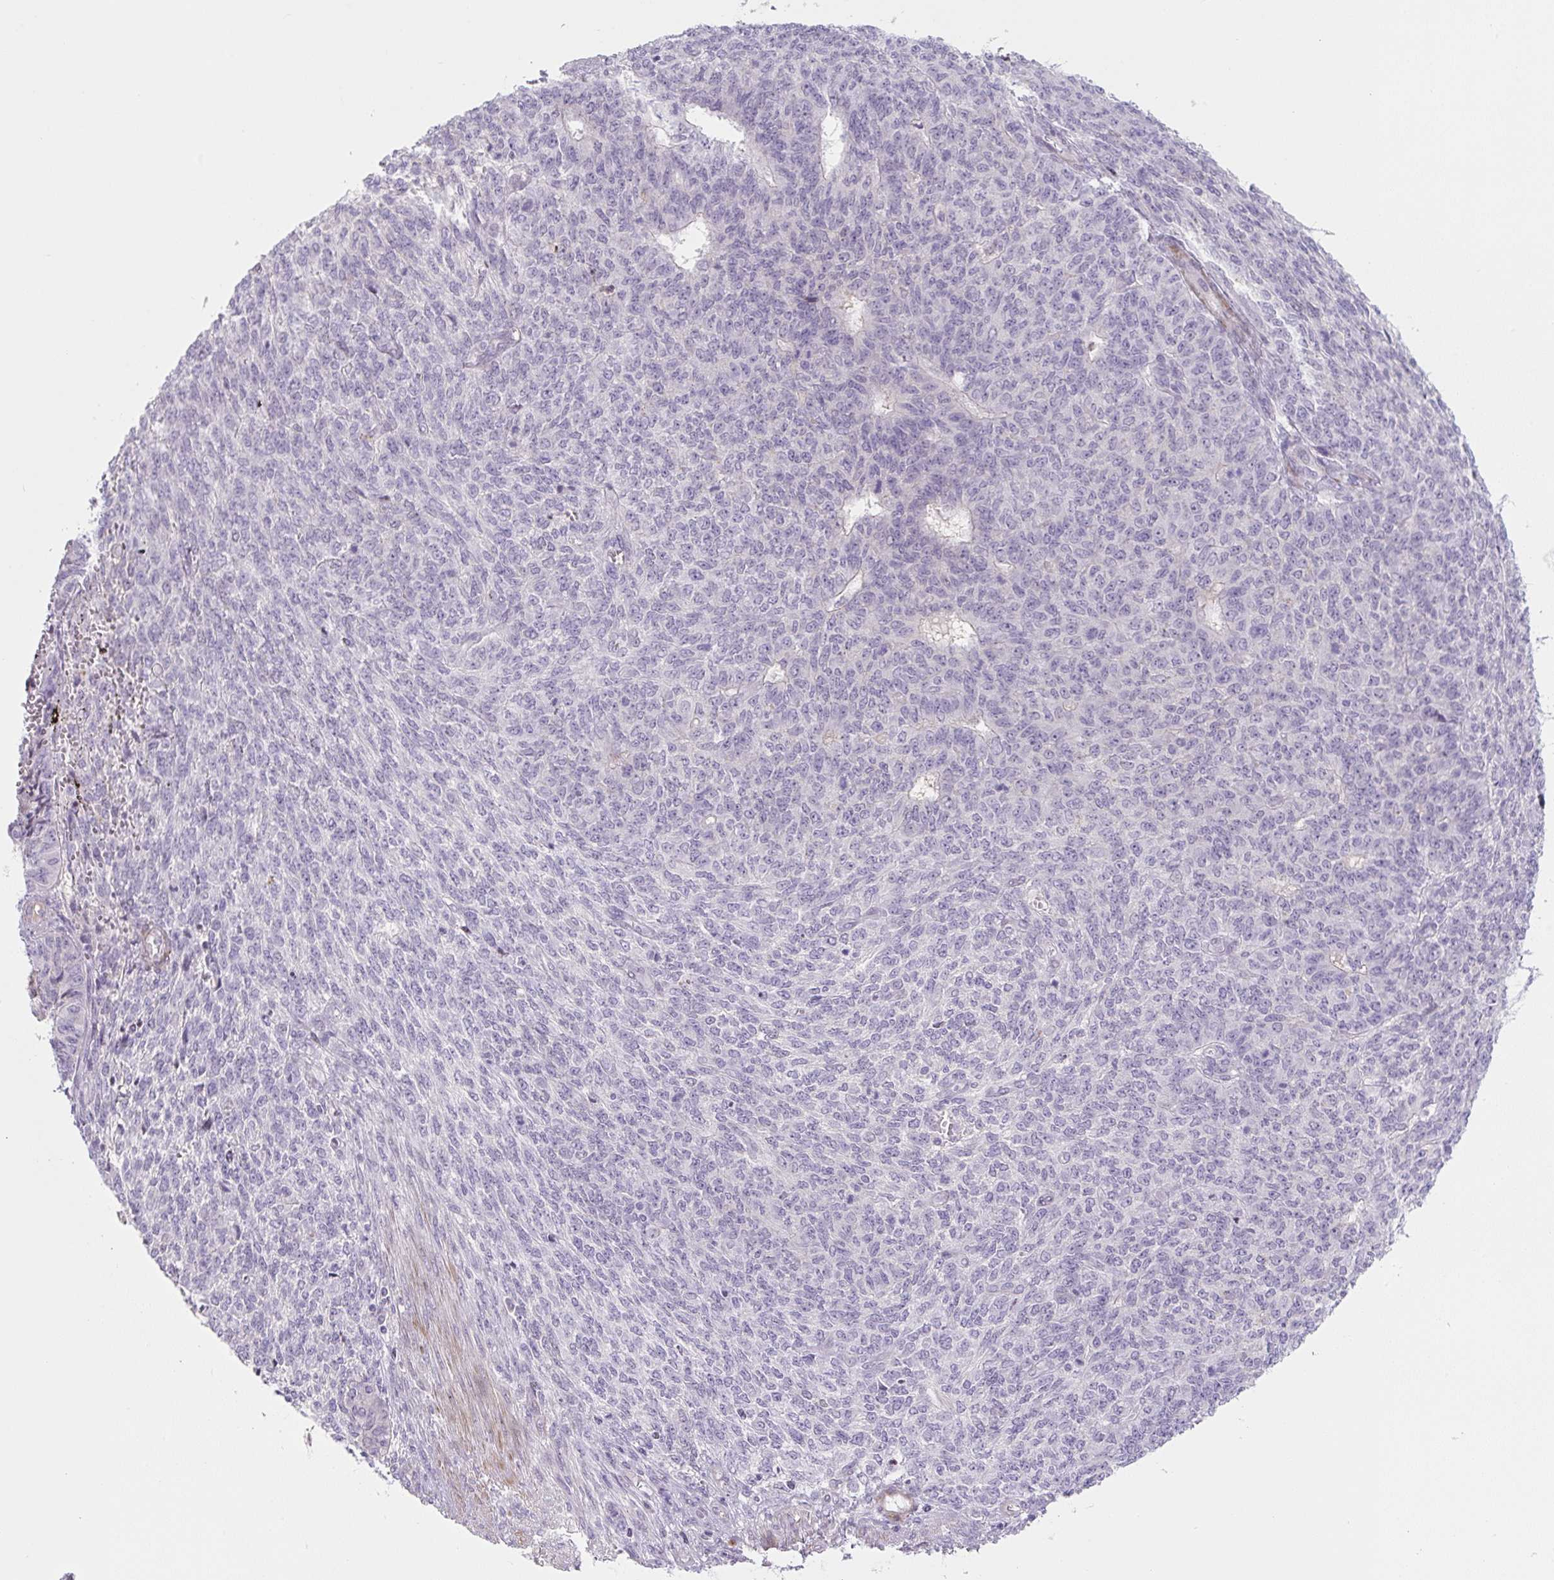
{"staining": {"intensity": "negative", "quantity": "none", "location": "none"}, "tissue": "endometrial cancer", "cell_type": "Tumor cells", "image_type": "cancer", "snomed": [{"axis": "morphology", "description": "Adenocarcinoma, NOS"}, {"axis": "topography", "description": "Endometrium"}], "caption": "Tumor cells show no significant protein expression in endometrial cancer (adenocarcinoma).", "gene": "PRM1", "patient": {"sex": "female", "age": 32}}